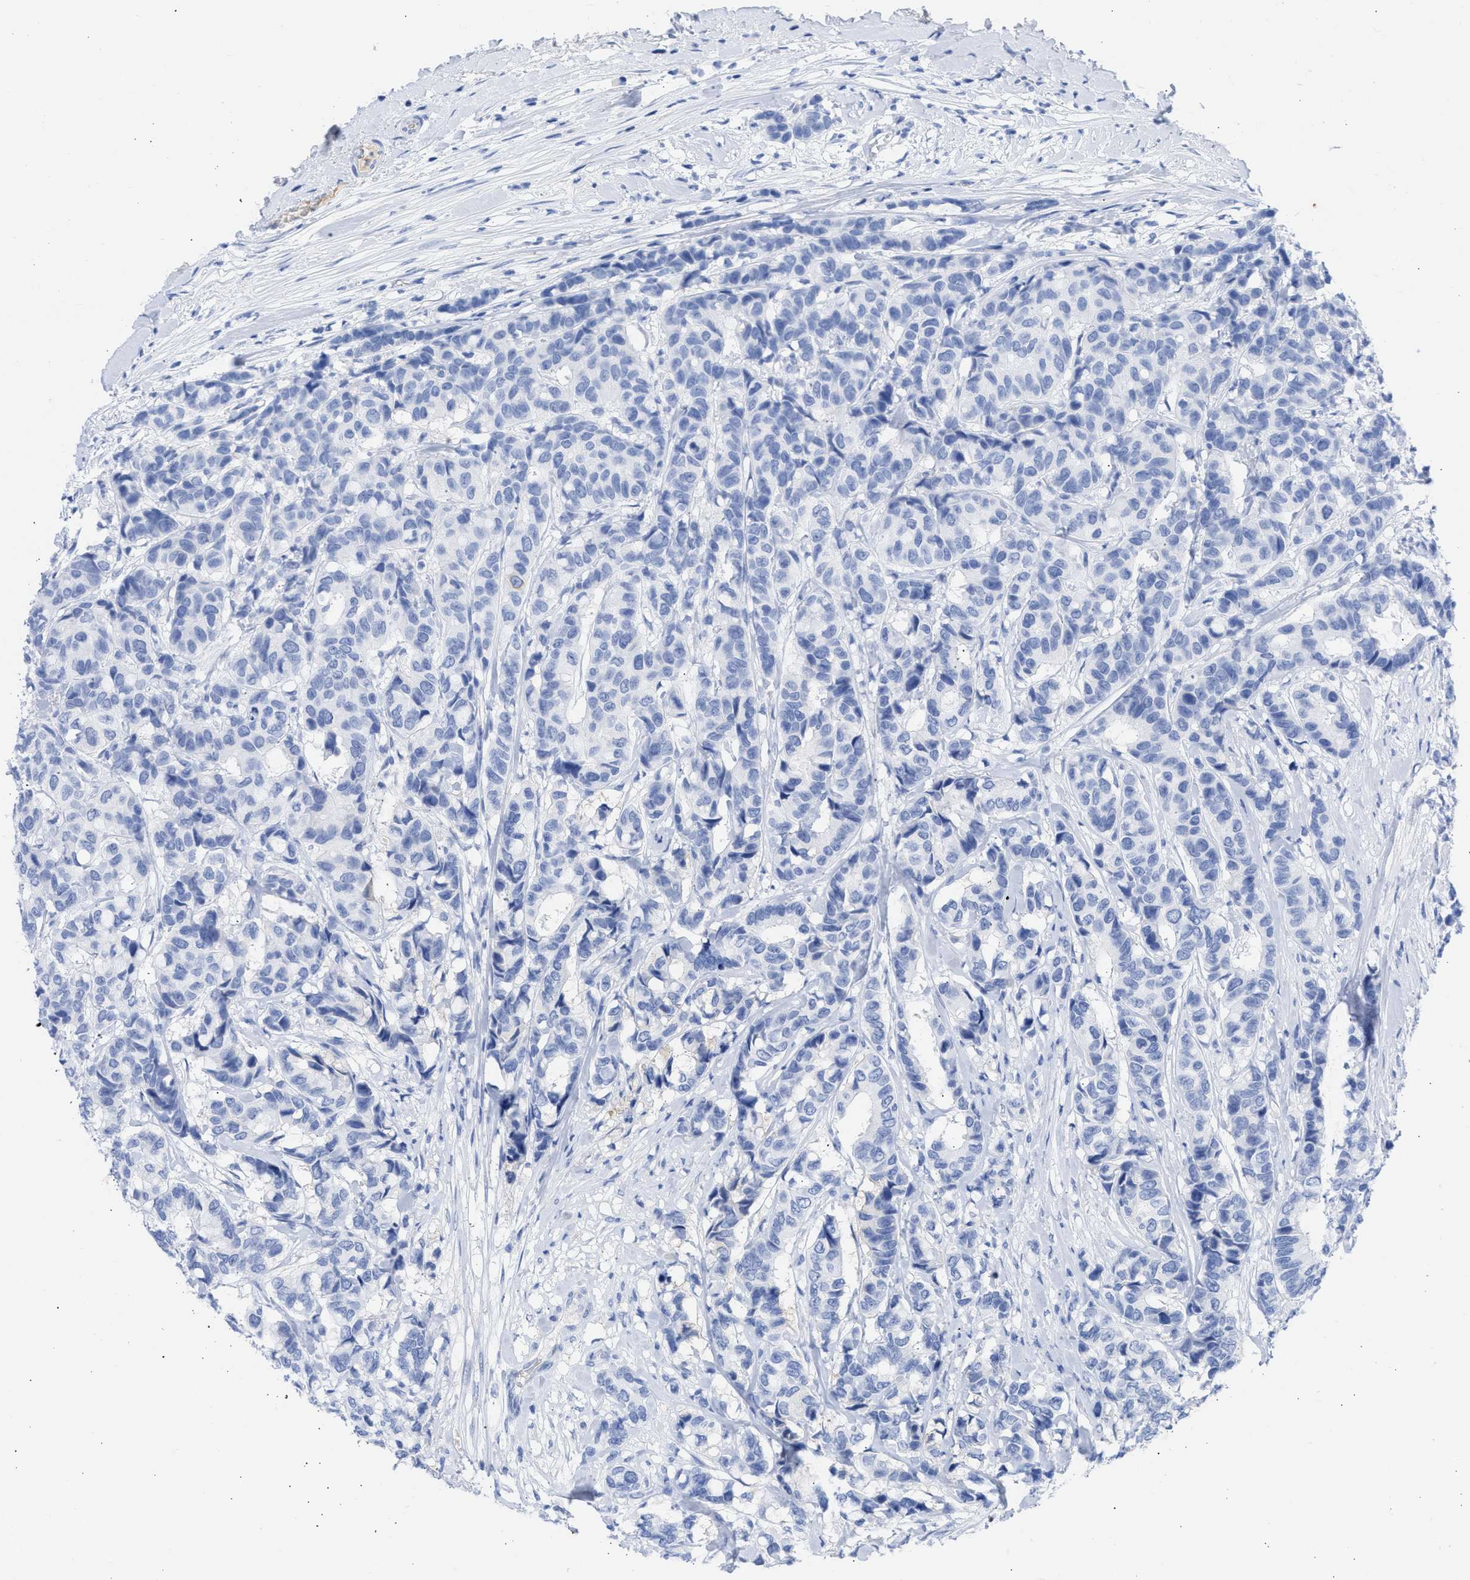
{"staining": {"intensity": "negative", "quantity": "none", "location": "none"}, "tissue": "breast cancer", "cell_type": "Tumor cells", "image_type": "cancer", "snomed": [{"axis": "morphology", "description": "Duct carcinoma"}, {"axis": "topography", "description": "Breast"}], "caption": "There is no significant staining in tumor cells of breast invasive ductal carcinoma.", "gene": "RSPH1", "patient": {"sex": "female", "age": 87}}